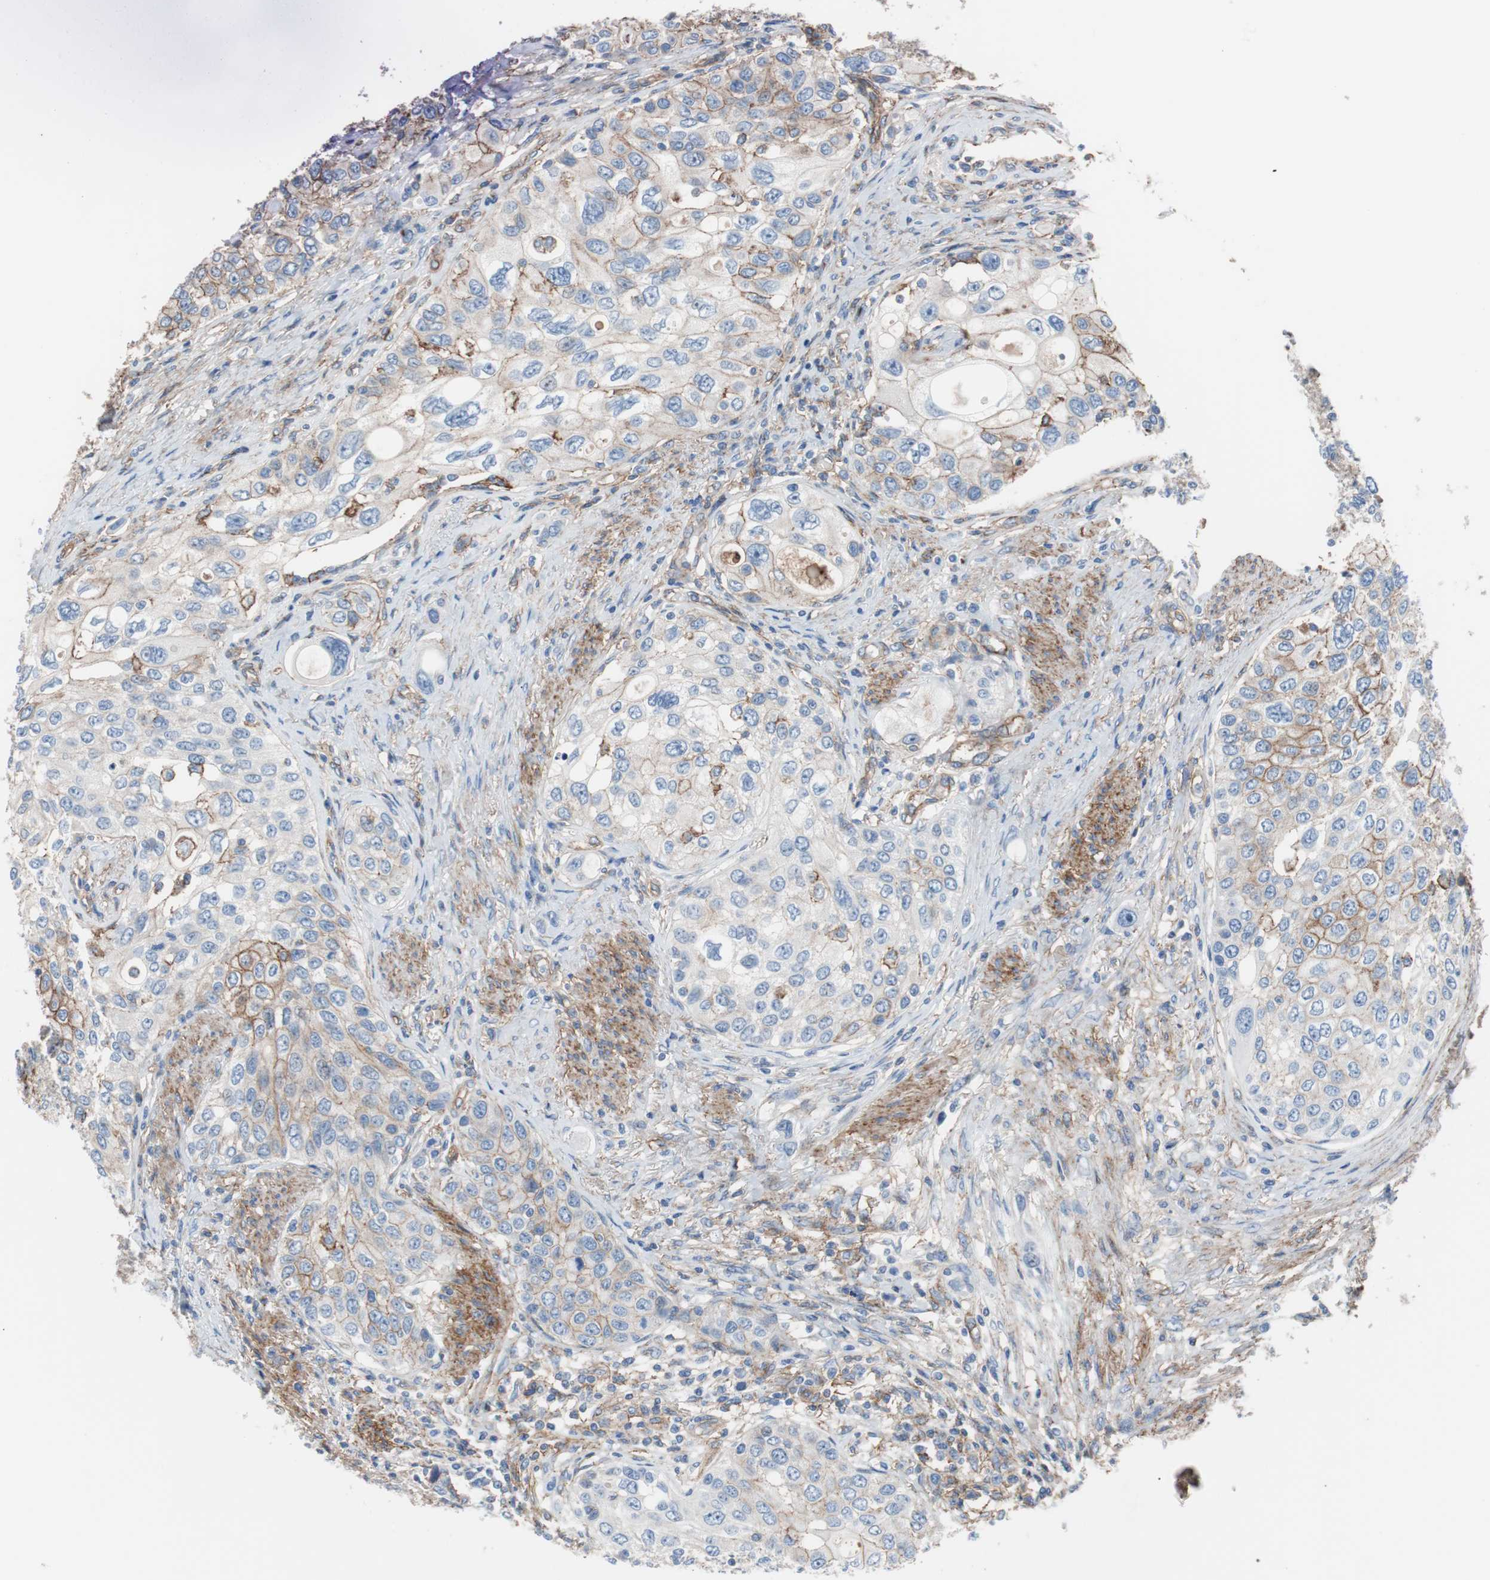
{"staining": {"intensity": "moderate", "quantity": "<25%", "location": "cytoplasmic/membranous"}, "tissue": "urothelial cancer", "cell_type": "Tumor cells", "image_type": "cancer", "snomed": [{"axis": "morphology", "description": "Urothelial carcinoma, High grade"}, {"axis": "topography", "description": "Urinary bladder"}], "caption": "High-magnification brightfield microscopy of urothelial carcinoma (high-grade) stained with DAB (brown) and counterstained with hematoxylin (blue). tumor cells exhibit moderate cytoplasmic/membranous expression is identified in about<25% of cells.", "gene": "CD81", "patient": {"sex": "female", "age": 56}}